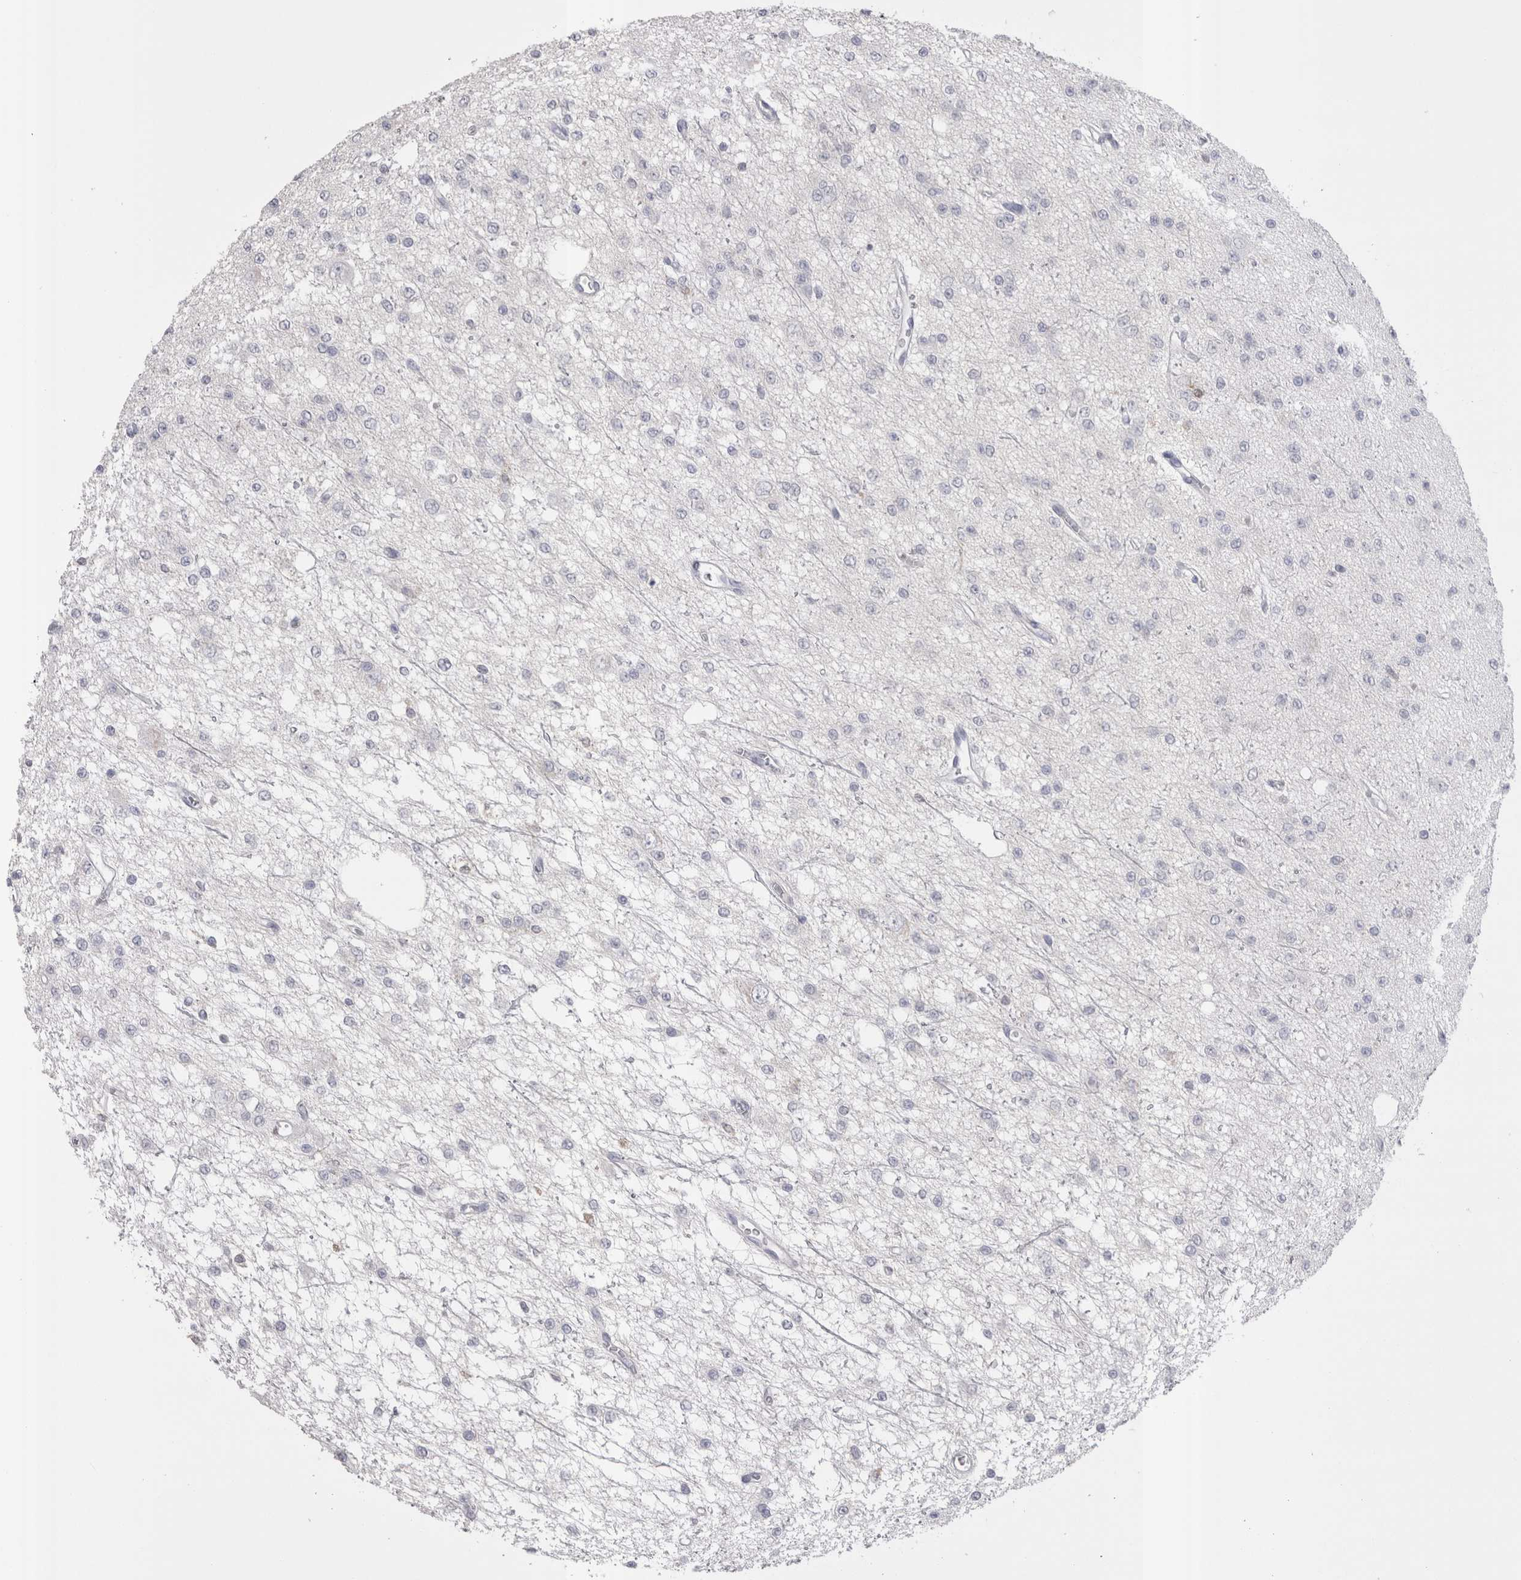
{"staining": {"intensity": "negative", "quantity": "none", "location": "none"}, "tissue": "glioma", "cell_type": "Tumor cells", "image_type": "cancer", "snomed": [{"axis": "morphology", "description": "Glioma, malignant, Low grade"}, {"axis": "topography", "description": "Brain"}], "caption": "Image shows no significant protein expression in tumor cells of malignant glioma (low-grade).", "gene": "SUCNR1", "patient": {"sex": "male", "age": 38}}